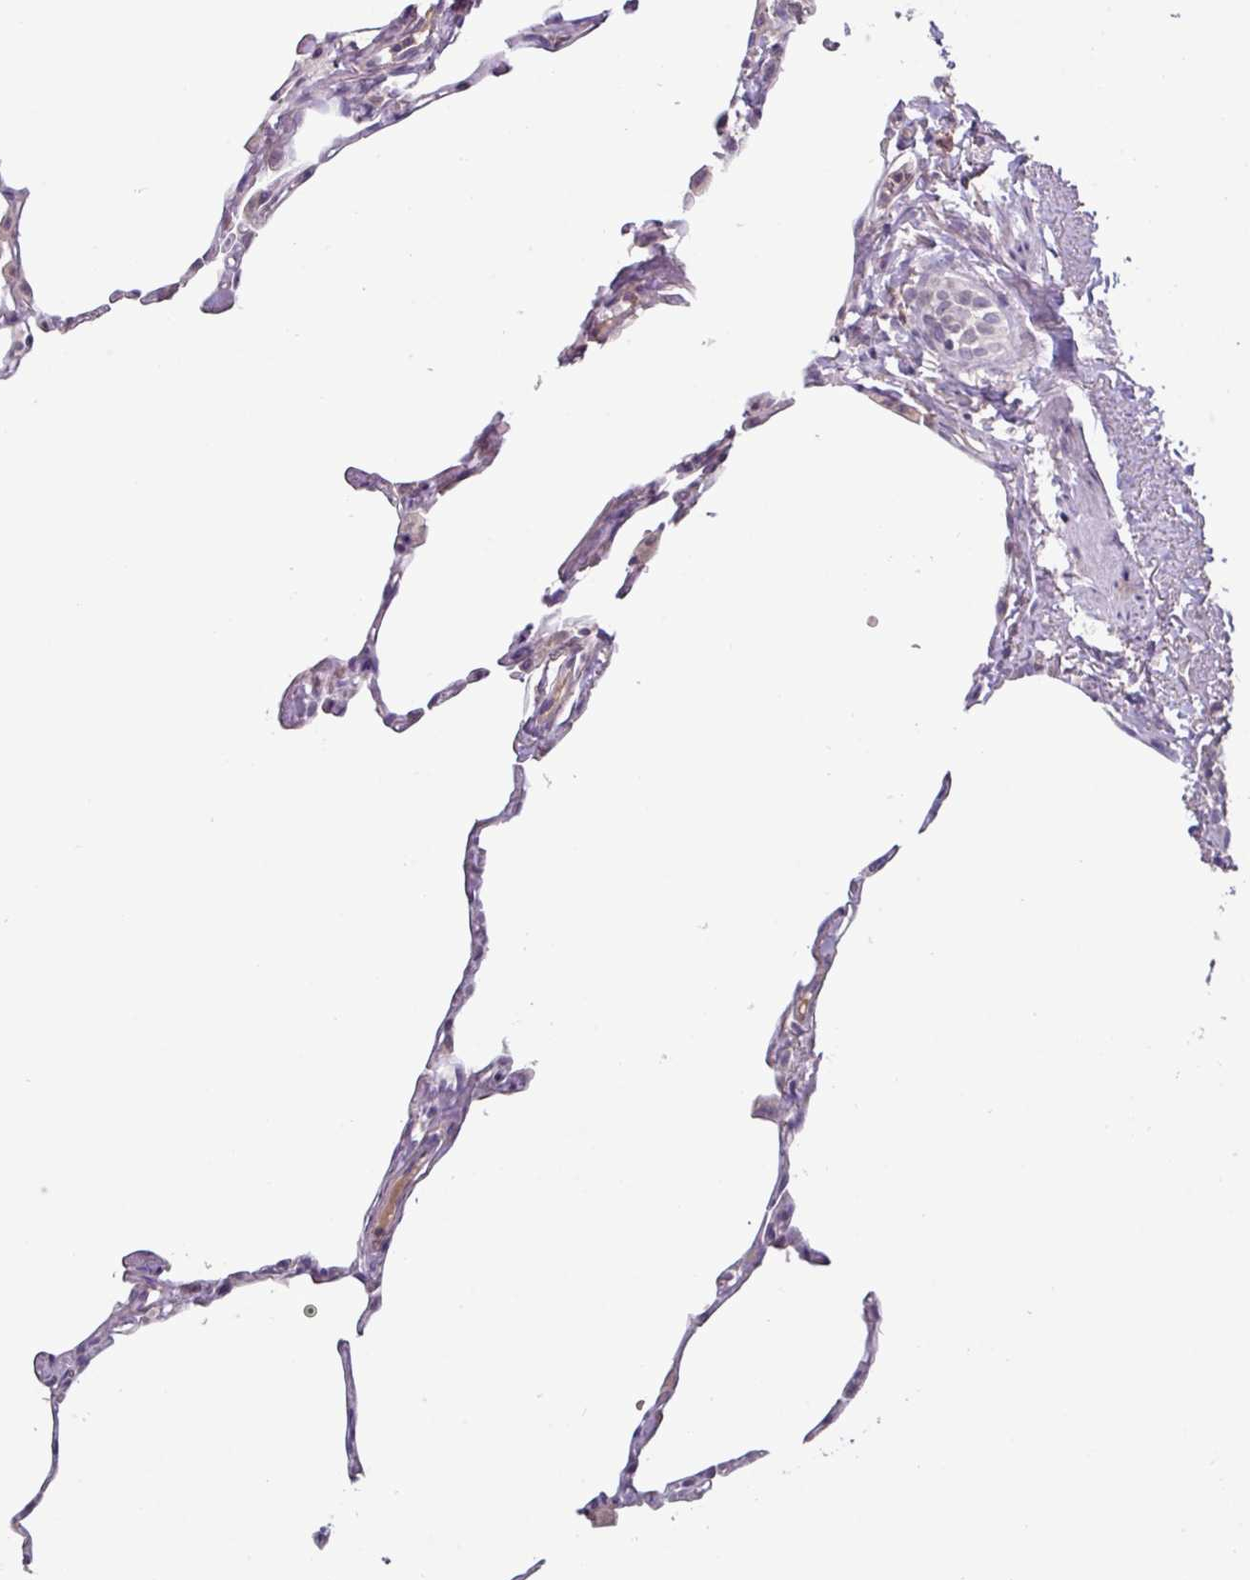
{"staining": {"intensity": "negative", "quantity": "none", "location": "none"}, "tissue": "lung", "cell_type": "Alveolar cells", "image_type": "normal", "snomed": [{"axis": "morphology", "description": "Normal tissue, NOS"}, {"axis": "topography", "description": "Lung"}], "caption": "An immunohistochemistry micrograph of normal lung is shown. There is no staining in alveolar cells of lung.", "gene": "SLC5A10", "patient": {"sex": "male", "age": 65}}